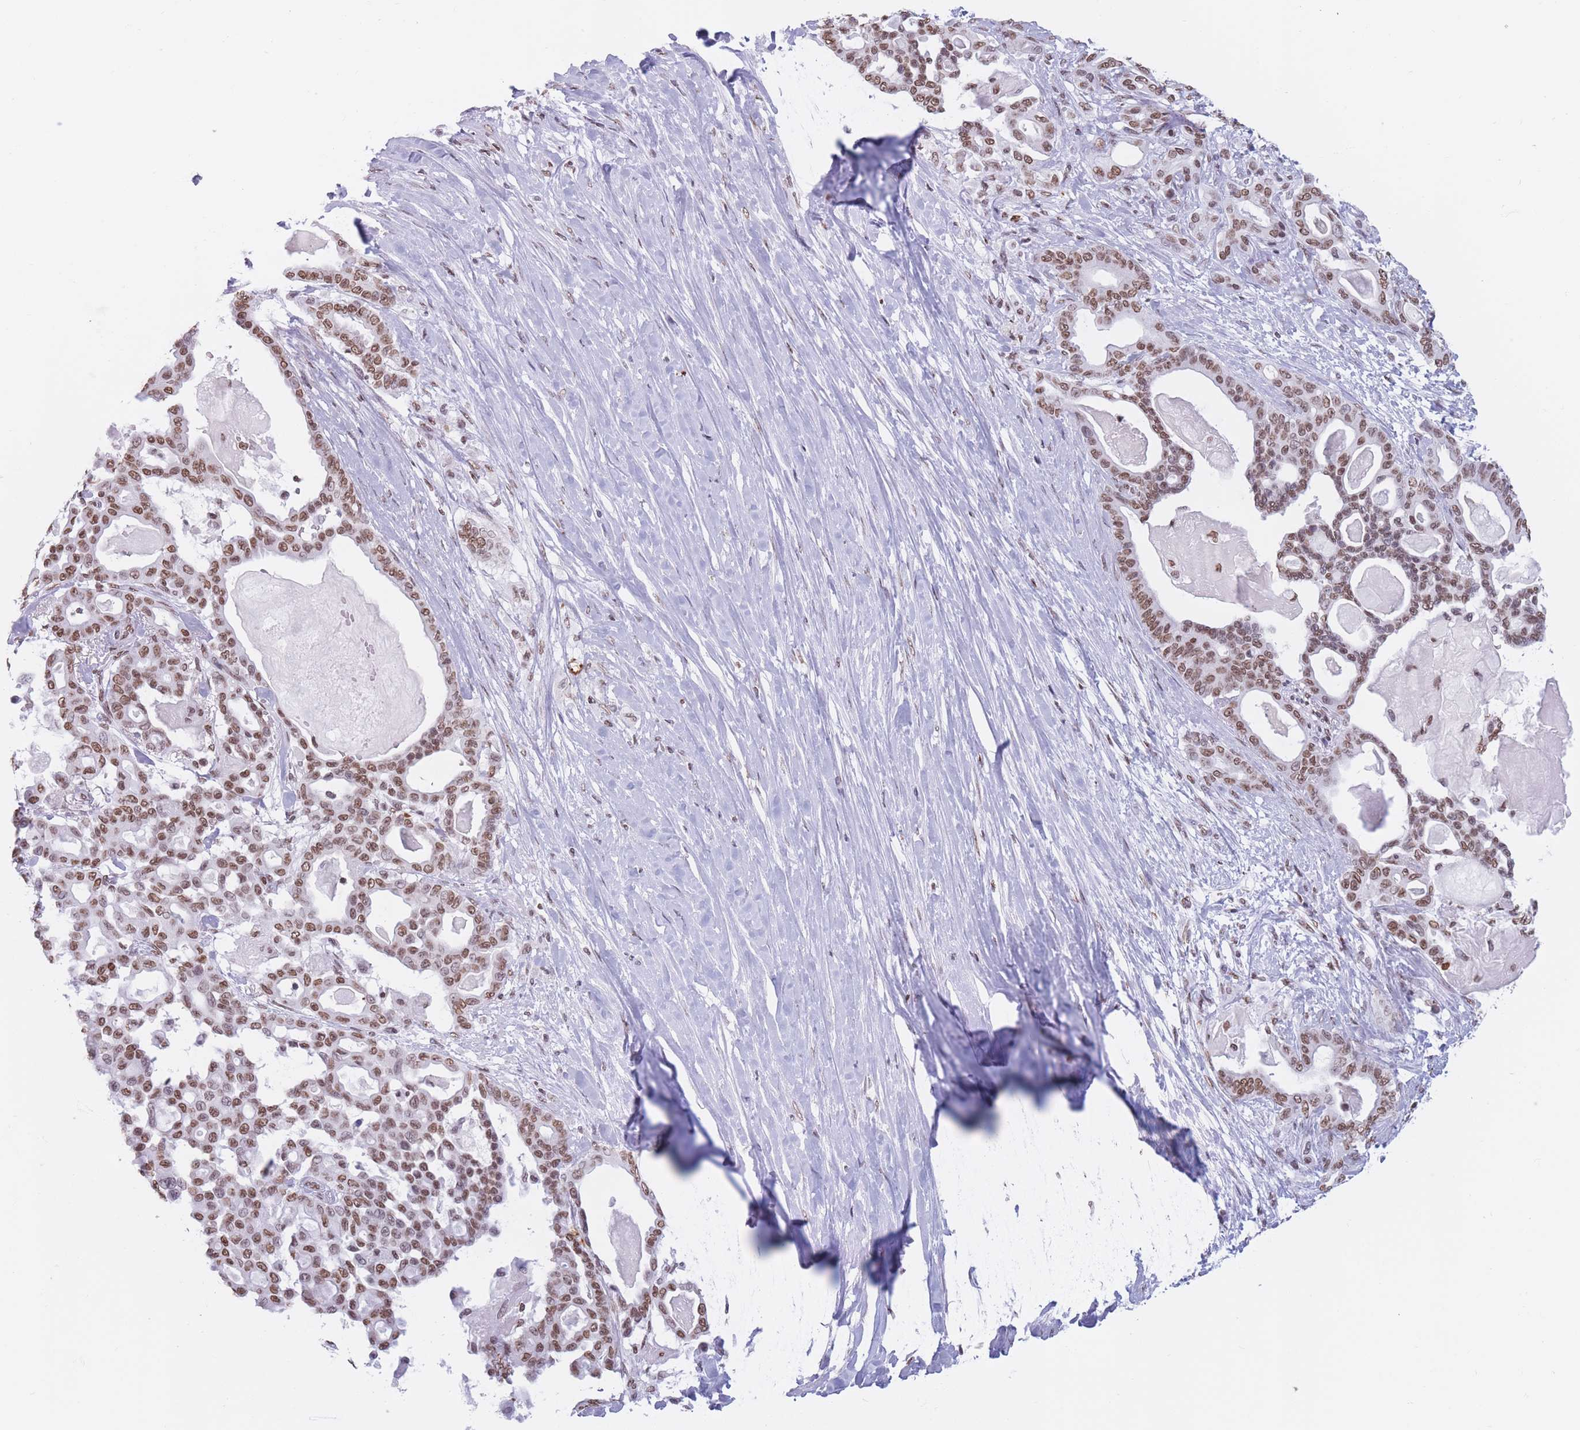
{"staining": {"intensity": "moderate", "quantity": ">75%", "location": "nuclear"}, "tissue": "pancreatic cancer", "cell_type": "Tumor cells", "image_type": "cancer", "snomed": [{"axis": "morphology", "description": "Adenocarcinoma, NOS"}, {"axis": "topography", "description": "Pancreas"}], "caption": "Adenocarcinoma (pancreatic) tissue demonstrates moderate nuclear expression in approximately >75% of tumor cells, visualized by immunohistochemistry.", "gene": "RYK", "patient": {"sex": "male", "age": 63}}